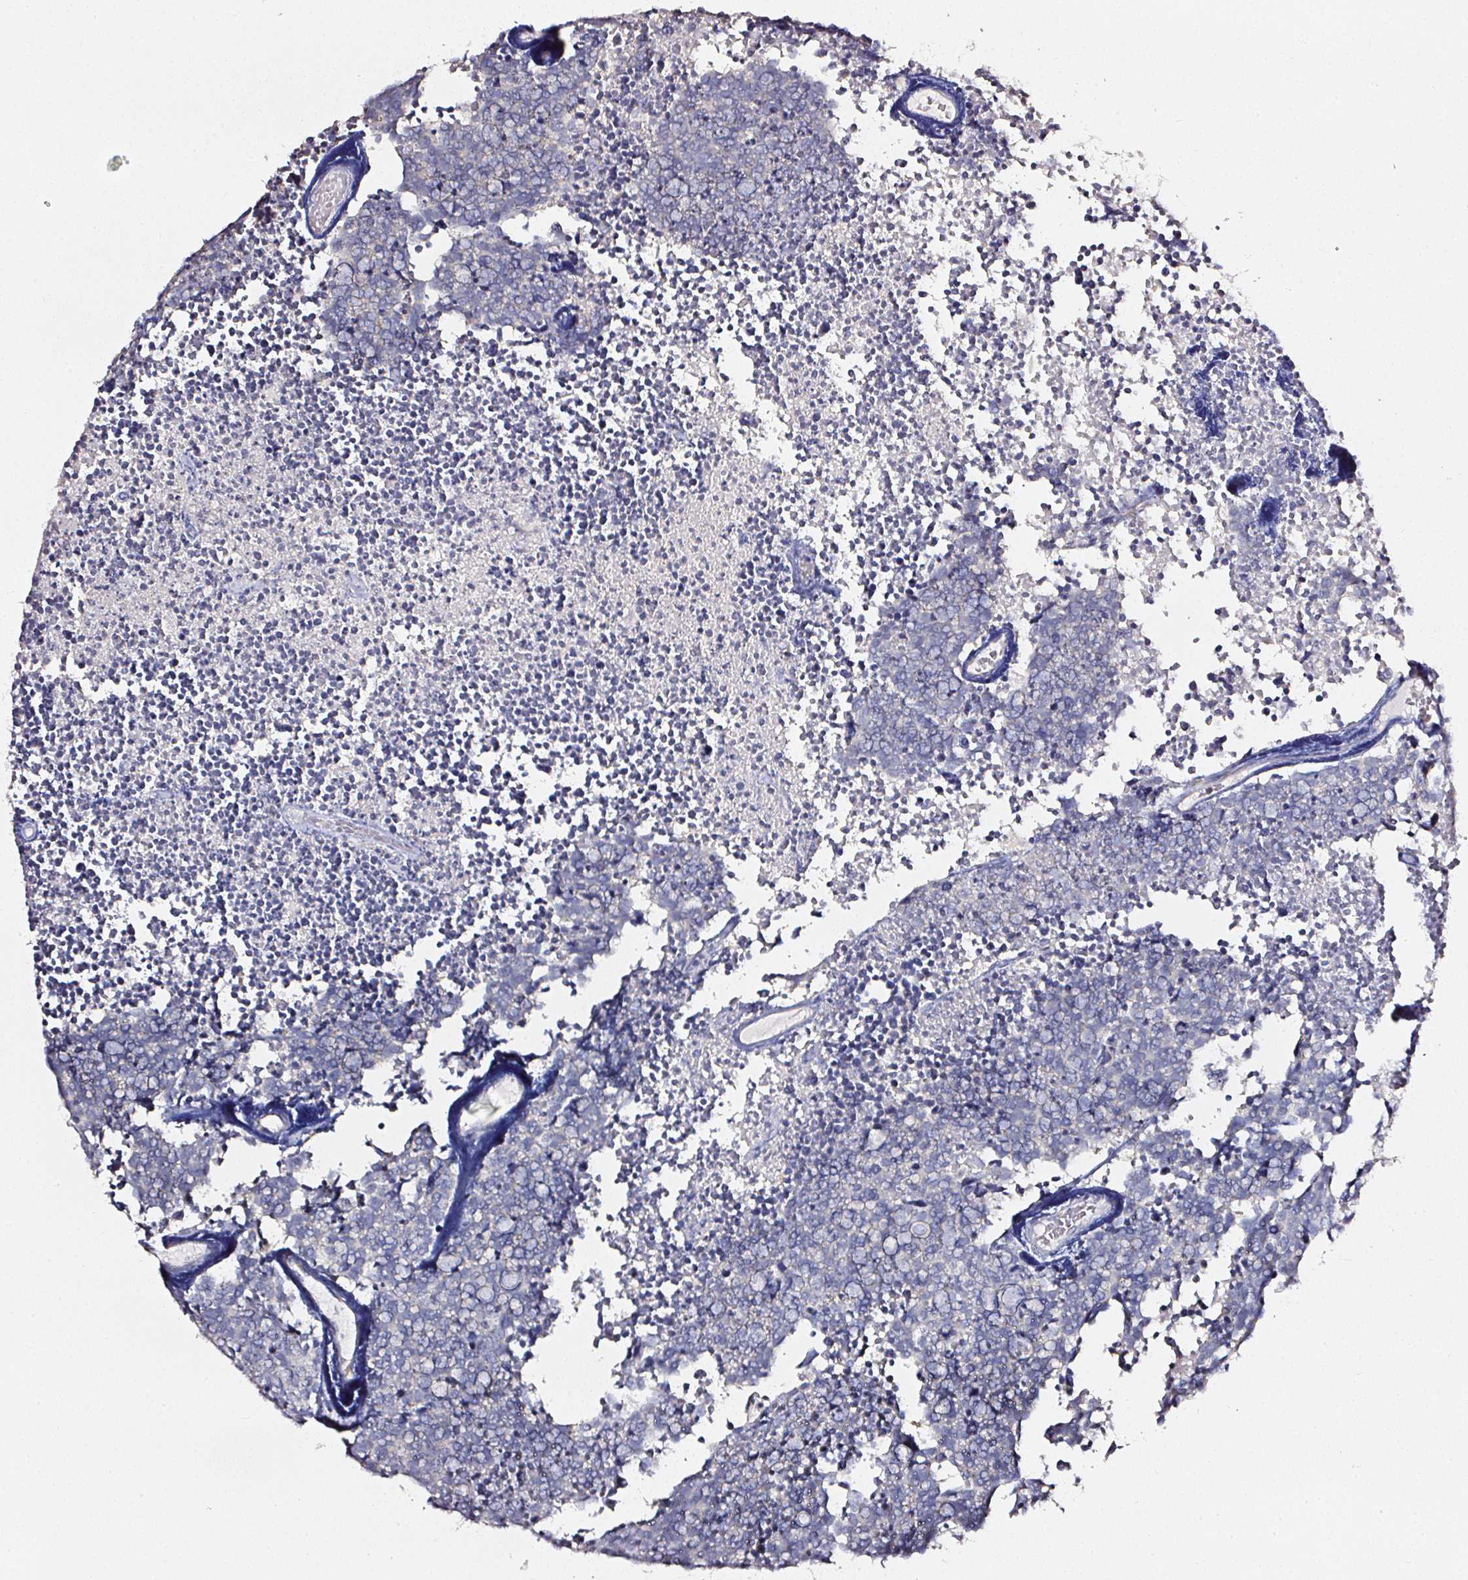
{"staining": {"intensity": "negative", "quantity": "none", "location": "none"}, "tissue": "carcinoid", "cell_type": "Tumor cells", "image_type": "cancer", "snomed": [{"axis": "morphology", "description": "Carcinoid, malignant, NOS"}, {"axis": "topography", "description": "Skin"}], "caption": "Protein analysis of carcinoid reveals no significant staining in tumor cells.", "gene": "NTRK1", "patient": {"sex": "female", "age": 79}}